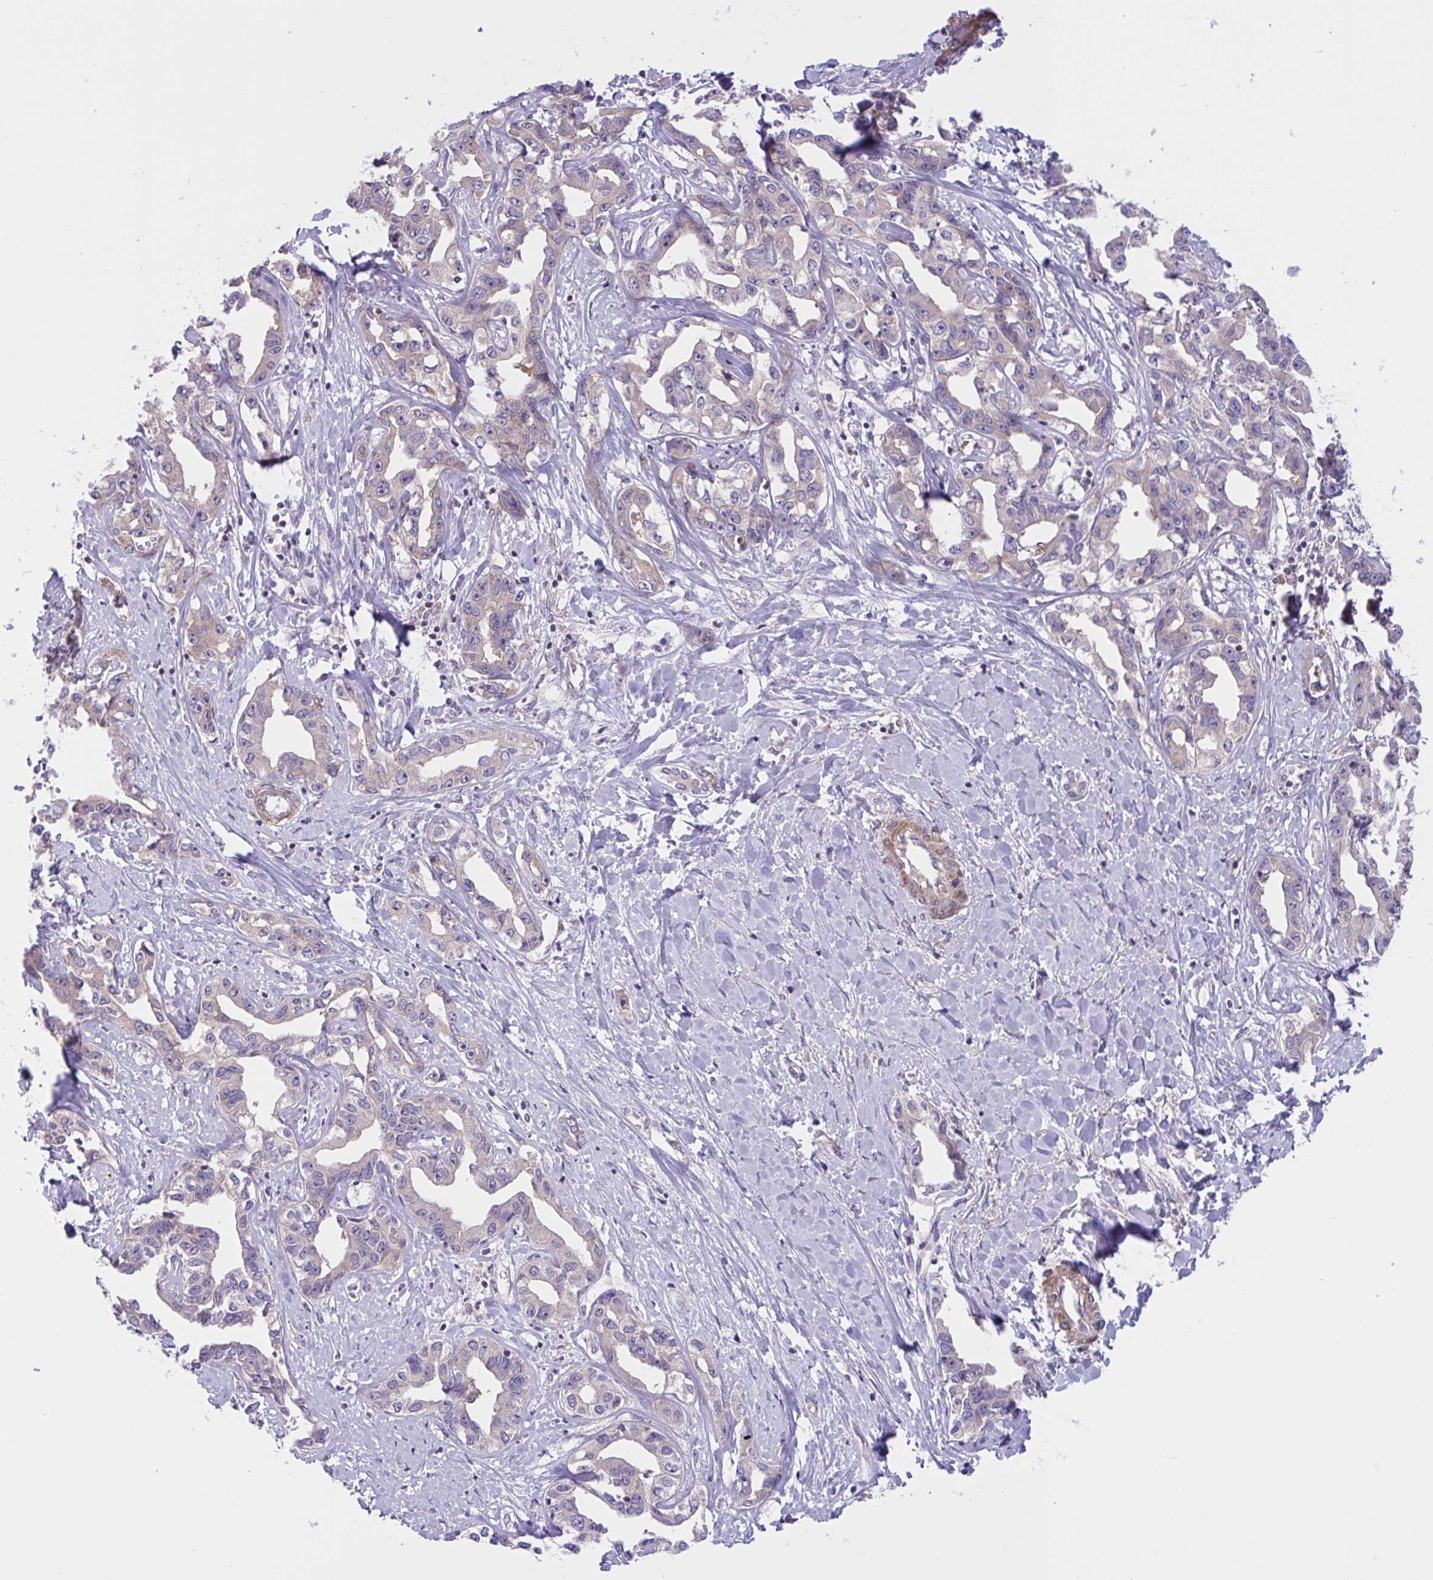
{"staining": {"intensity": "negative", "quantity": "none", "location": "none"}, "tissue": "liver cancer", "cell_type": "Tumor cells", "image_type": "cancer", "snomed": [{"axis": "morphology", "description": "Cholangiocarcinoma"}, {"axis": "topography", "description": "Liver"}], "caption": "High power microscopy photomicrograph of an immunohistochemistry (IHC) micrograph of liver cancer, revealing no significant positivity in tumor cells.", "gene": "WNT9B", "patient": {"sex": "male", "age": 59}}